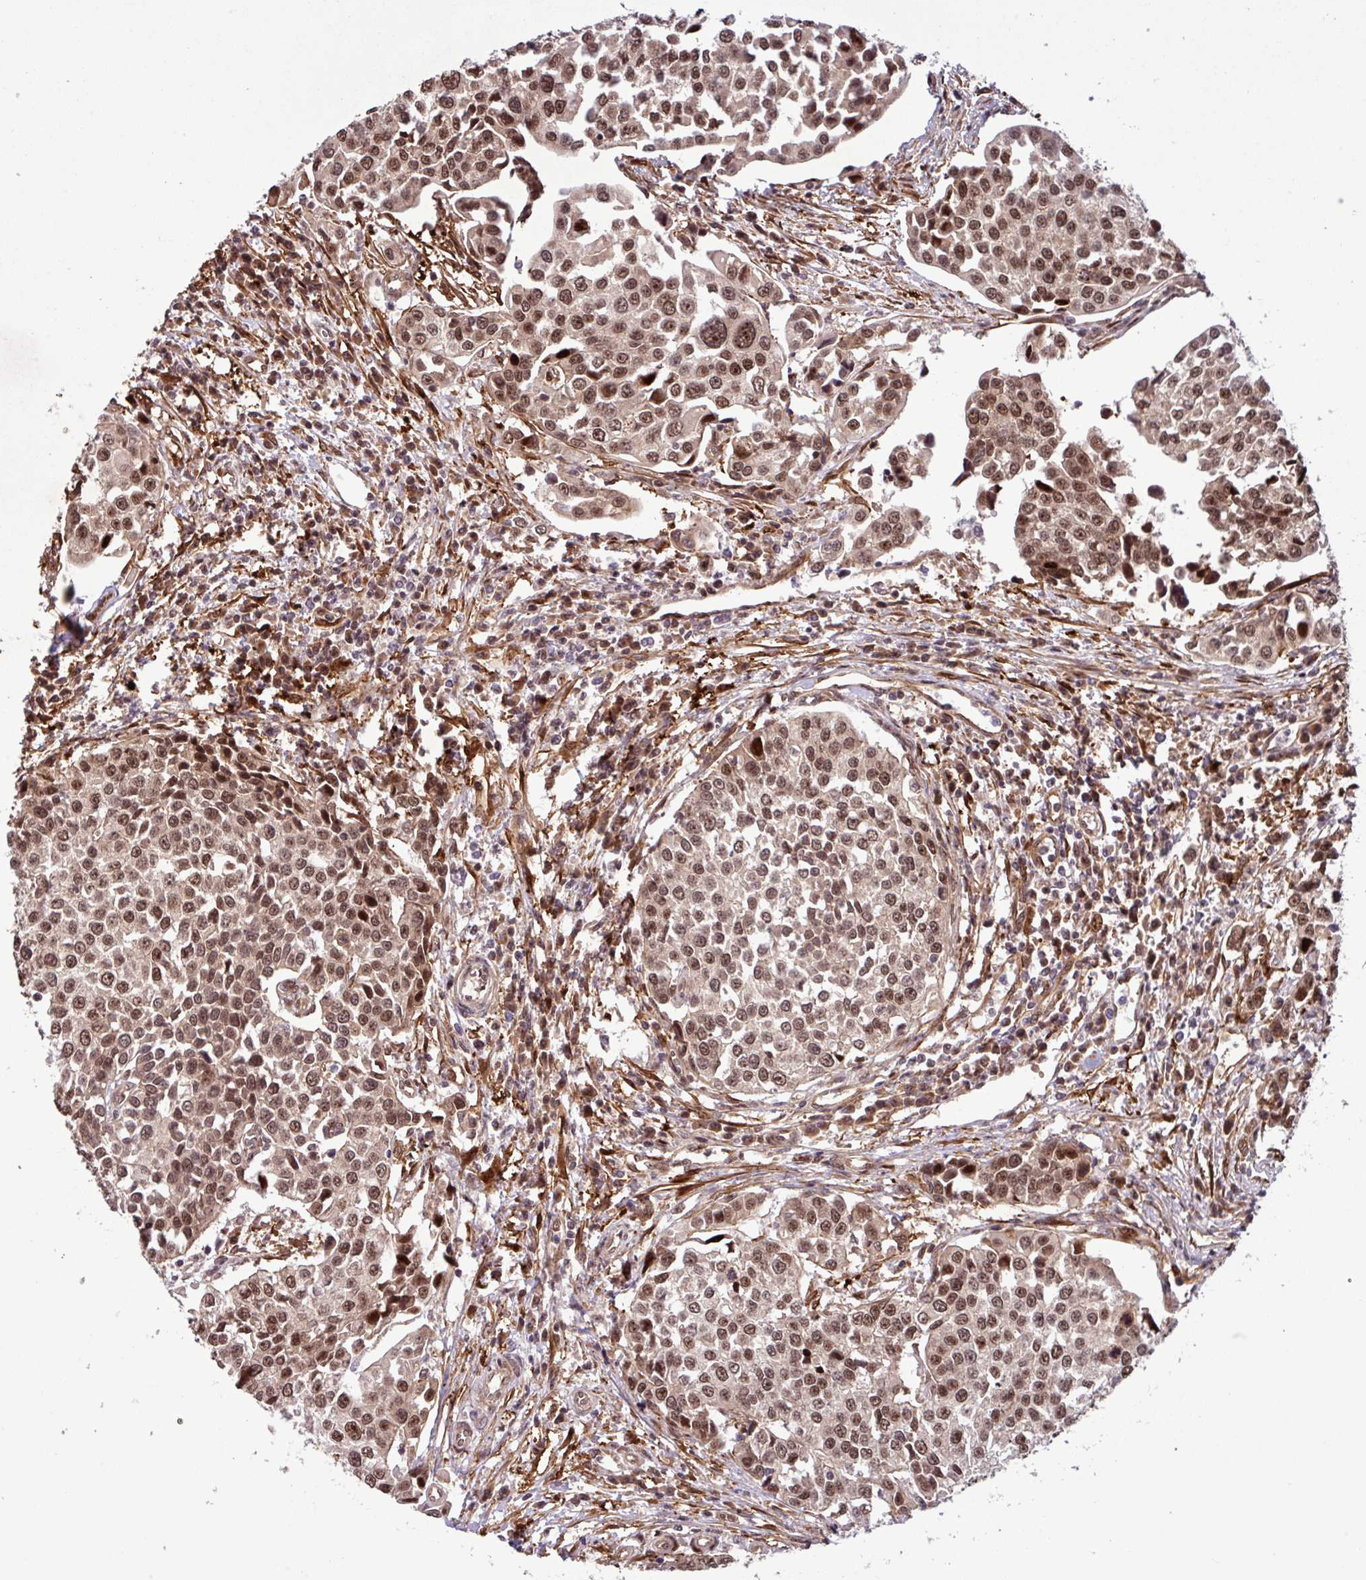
{"staining": {"intensity": "moderate", "quantity": ">75%", "location": "cytoplasmic/membranous,nuclear"}, "tissue": "urothelial cancer", "cell_type": "Tumor cells", "image_type": "cancer", "snomed": [{"axis": "morphology", "description": "Urothelial carcinoma, Low grade"}, {"axis": "topography", "description": "Urinary bladder"}], "caption": "This micrograph demonstrates urothelial cancer stained with immunohistochemistry to label a protein in brown. The cytoplasmic/membranous and nuclear of tumor cells show moderate positivity for the protein. Nuclei are counter-stained blue.", "gene": "C7orf50", "patient": {"sex": "female", "age": 78}}